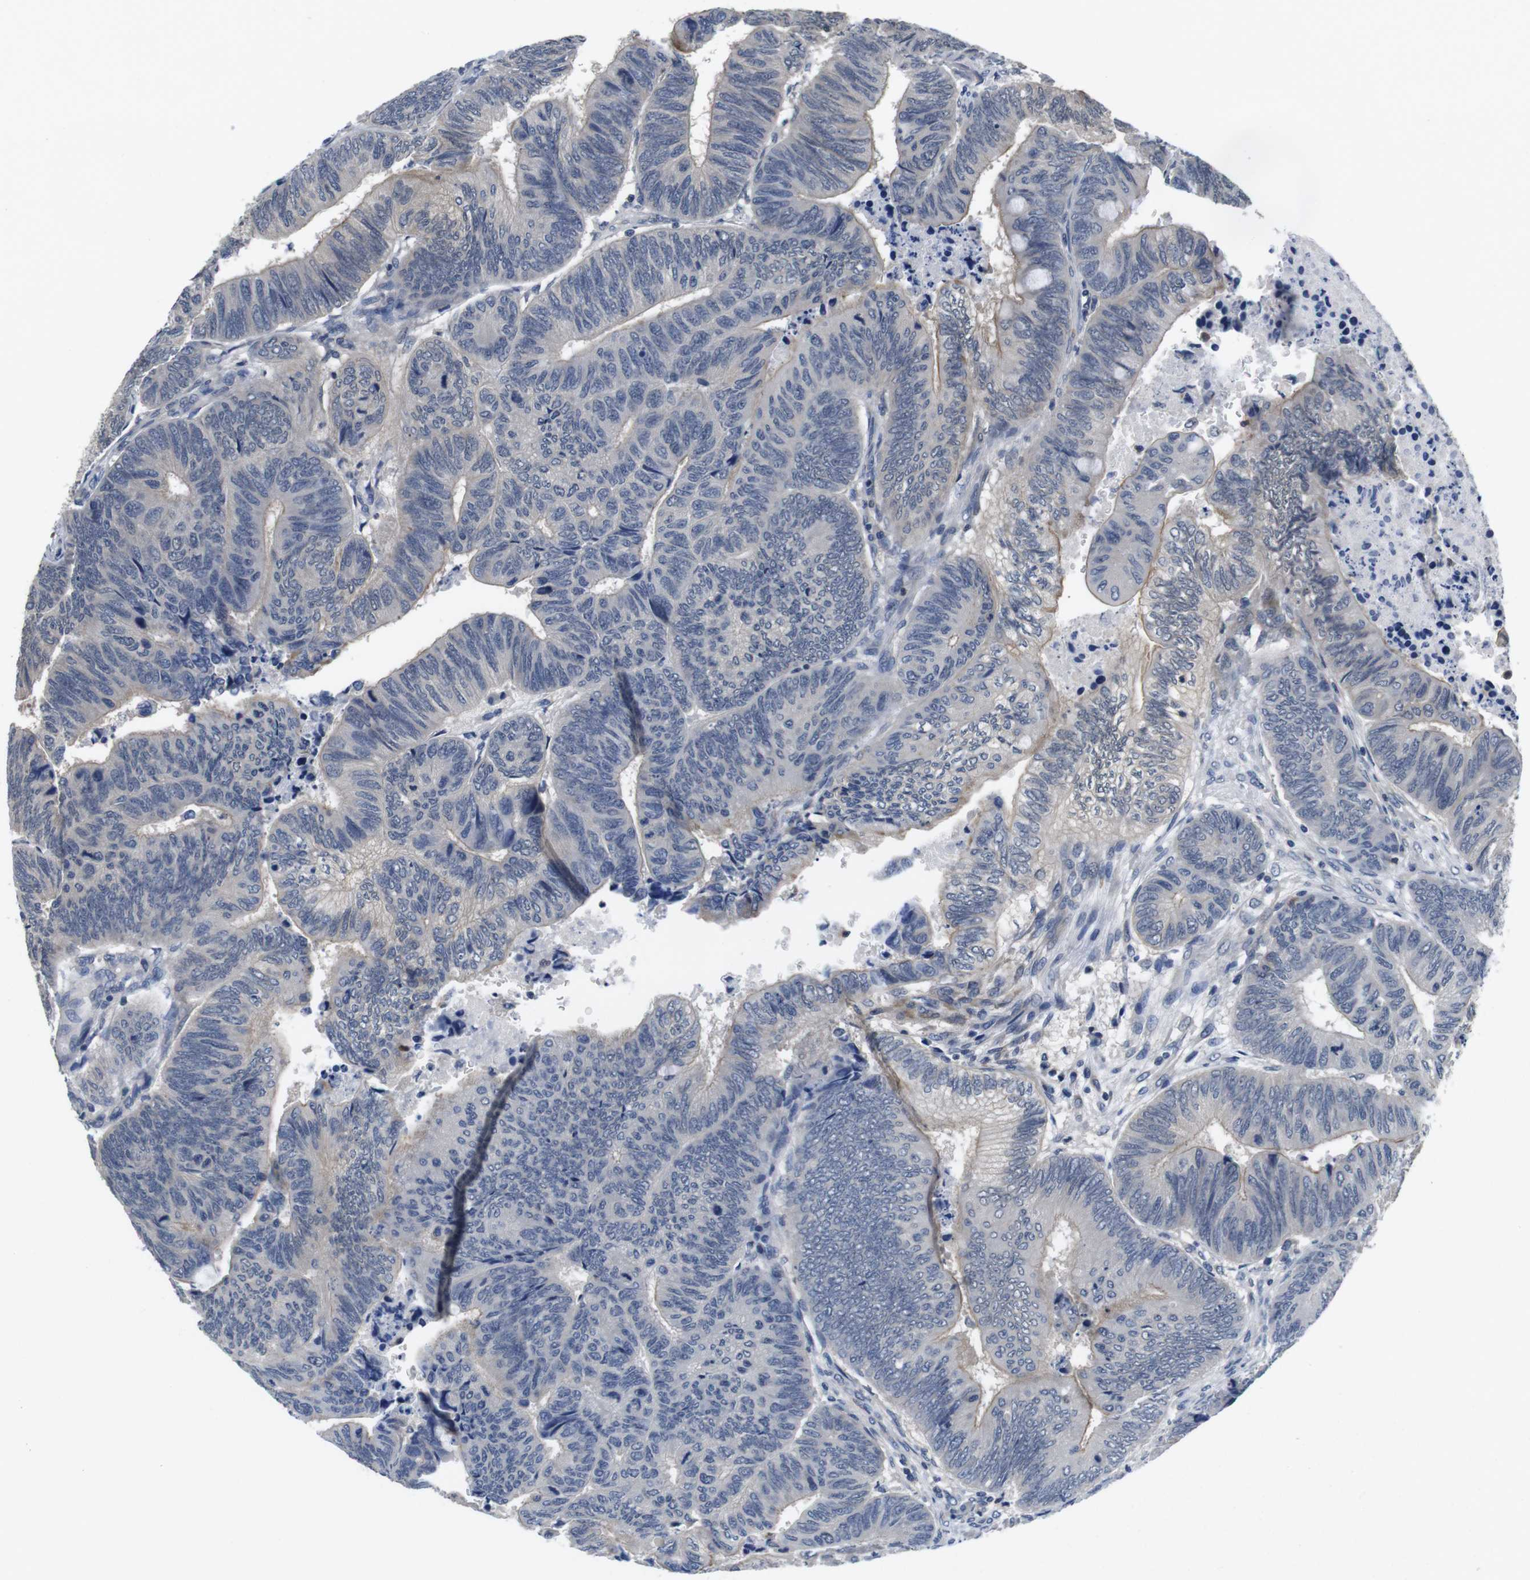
{"staining": {"intensity": "weak", "quantity": "<25%", "location": "cytoplasmic/membranous"}, "tissue": "colorectal cancer", "cell_type": "Tumor cells", "image_type": "cancer", "snomed": [{"axis": "morphology", "description": "Normal tissue, NOS"}, {"axis": "morphology", "description": "Adenocarcinoma, NOS"}, {"axis": "topography", "description": "Rectum"}, {"axis": "topography", "description": "Peripheral nerve tissue"}], "caption": "This is an immunohistochemistry micrograph of human adenocarcinoma (colorectal). There is no expression in tumor cells.", "gene": "FADD", "patient": {"sex": "male", "age": 92}}